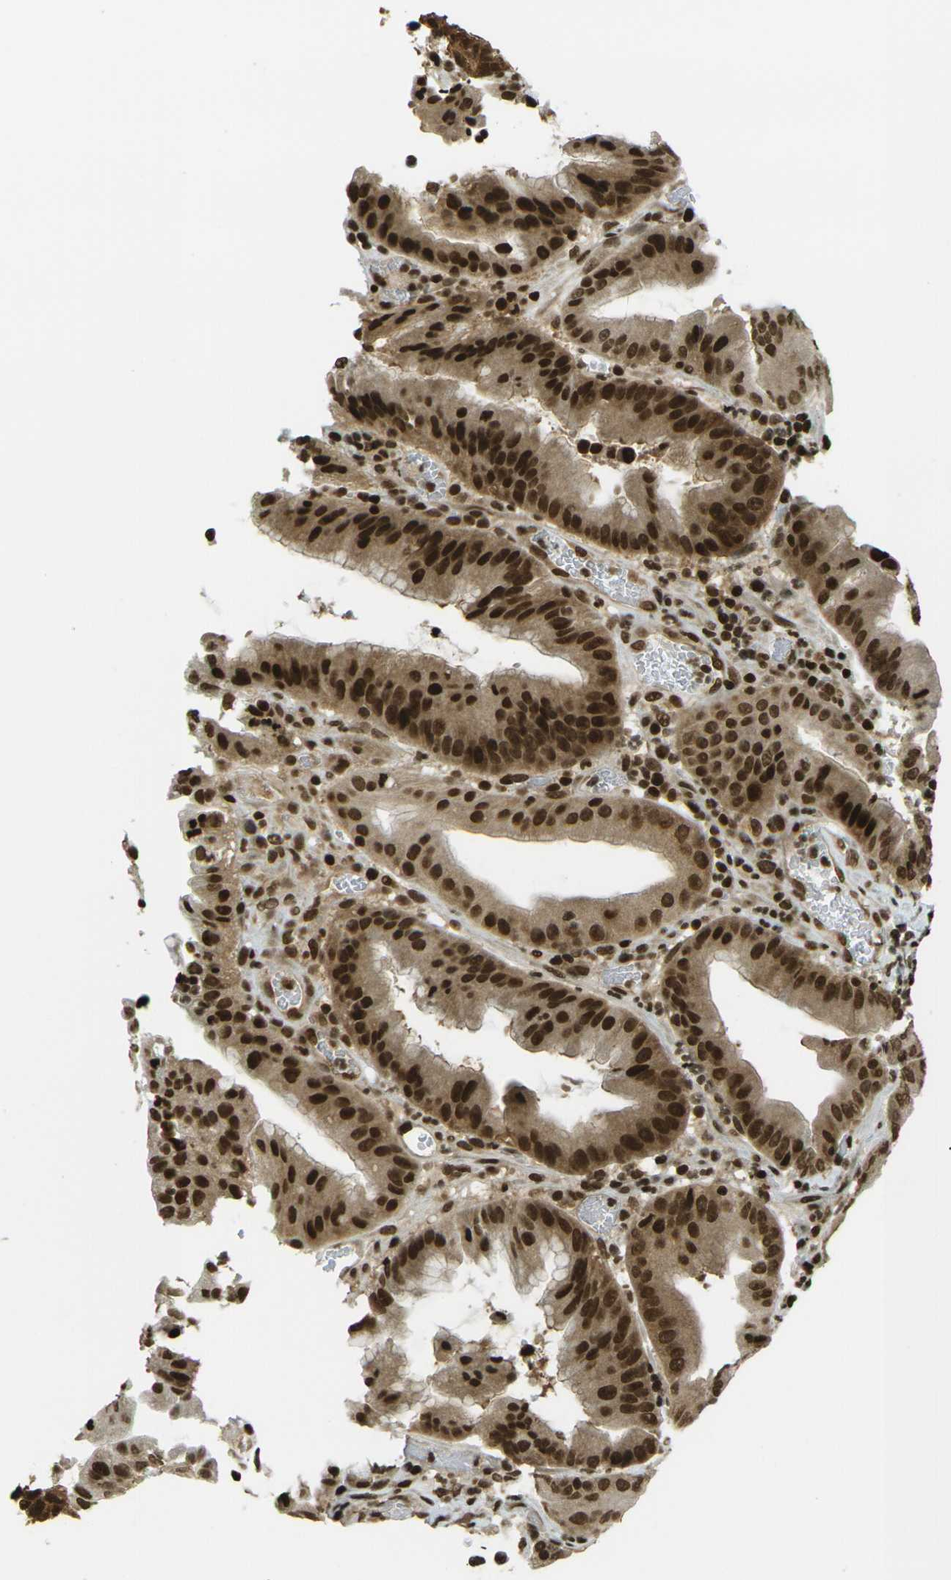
{"staining": {"intensity": "strong", "quantity": ">75%", "location": "cytoplasmic/membranous,nuclear"}, "tissue": "stomach cancer", "cell_type": "Tumor cells", "image_type": "cancer", "snomed": [{"axis": "morphology", "description": "Normal tissue, NOS"}, {"axis": "morphology", "description": "Adenocarcinoma, NOS"}, {"axis": "topography", "description": "Stomach"}], "caption": "Brown immunohistochemical staining in adenocarcinoma (stomach) shows strong cytoplasmic/membranous and nuclear staining in about >75% of tumor cells.", "gene": "RUVBL2", "patient": {"sex": "male", "age": 48}}